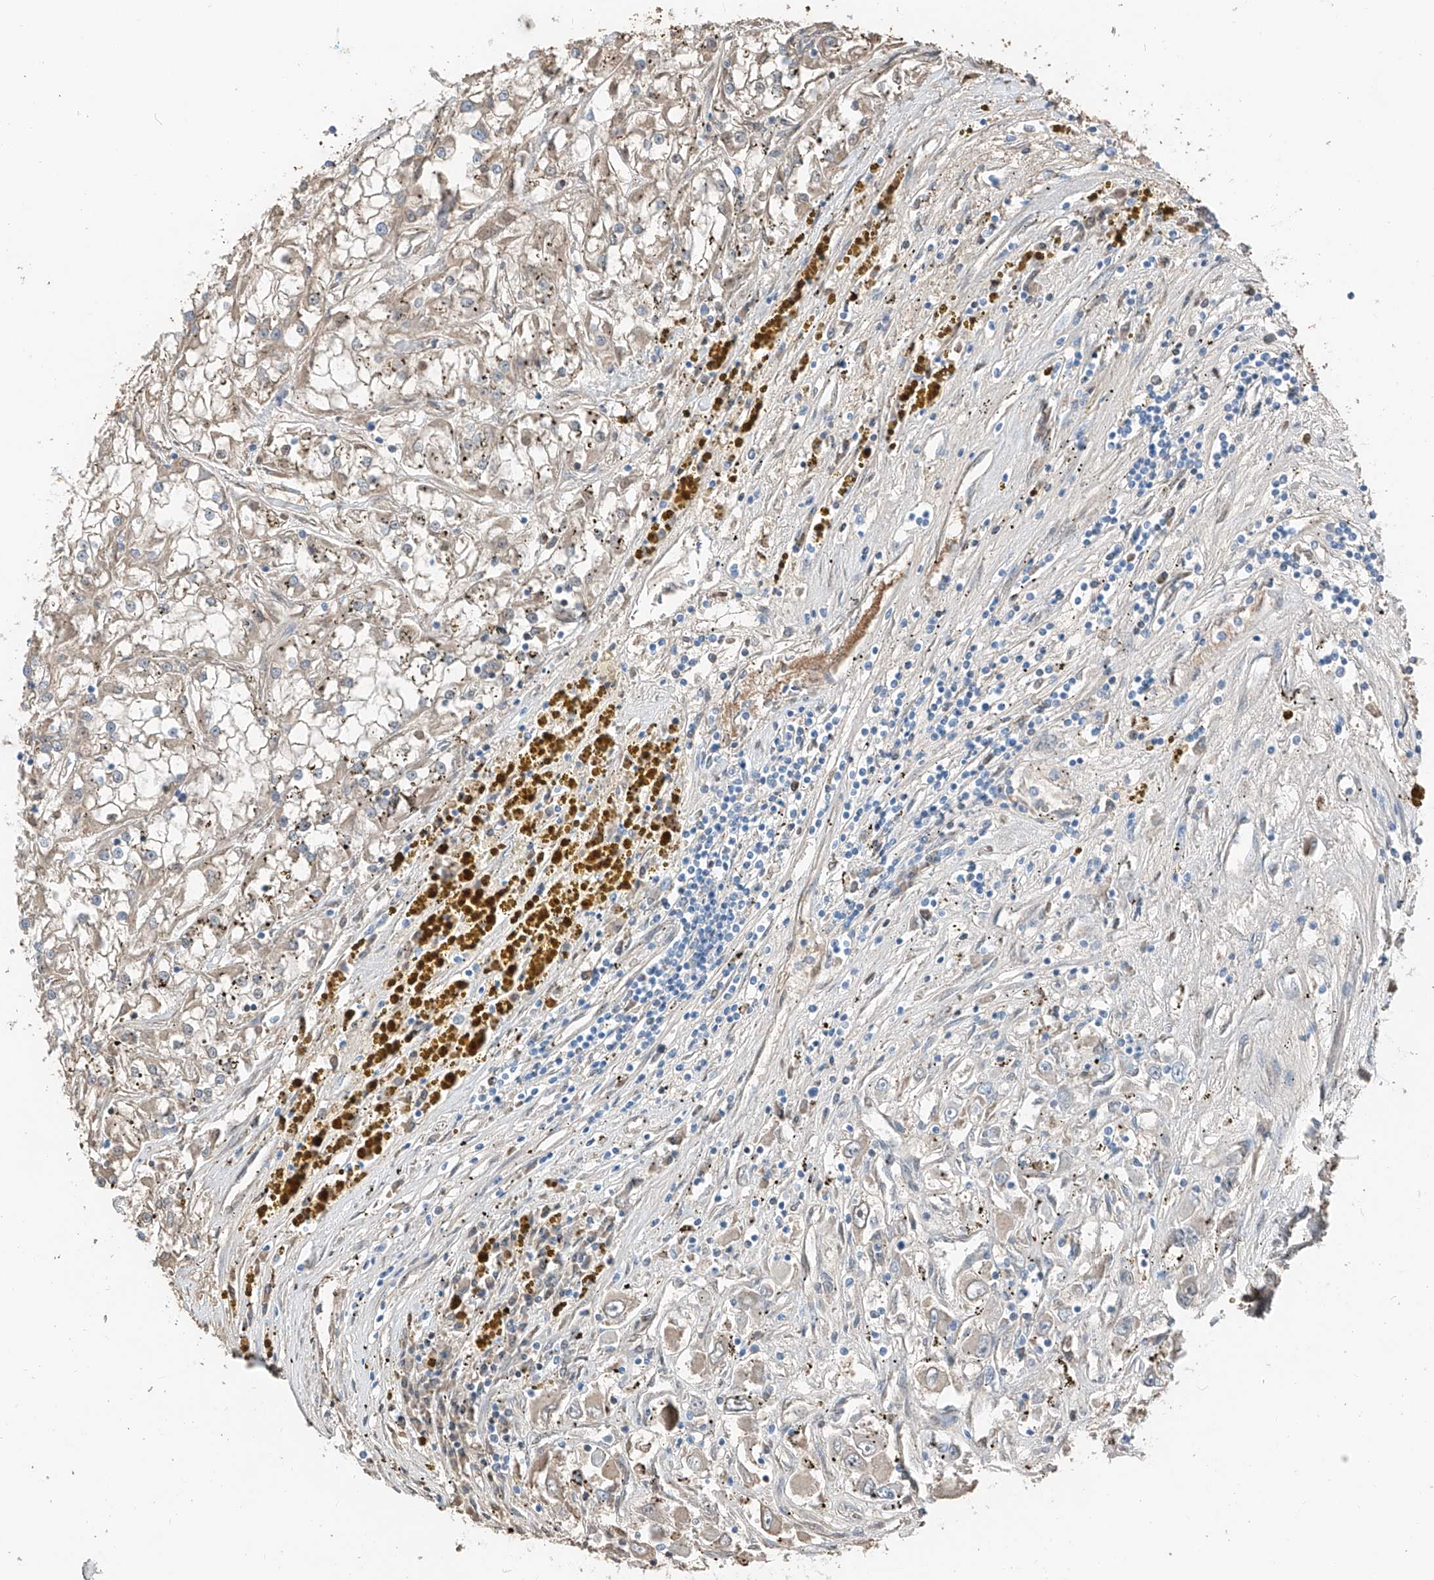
{"staining": {"intensity": "negative", "quantity": "none", "location": "none"}, "tissue": "renal cancer", "cell_type": "Tumor cells", "image_type": "cancer", "snomed": [{"axis": "morphology", "description": "Adenocarcinoma, NOS"}, {"axis": "topography", "description": "Kidney"}], "caption": "Tumor cells are negative for brown protein staining in renal cancer (adenocarcinoma).", "gene": "PRSS23", "patient": {"sex": "female", "age": 52}}